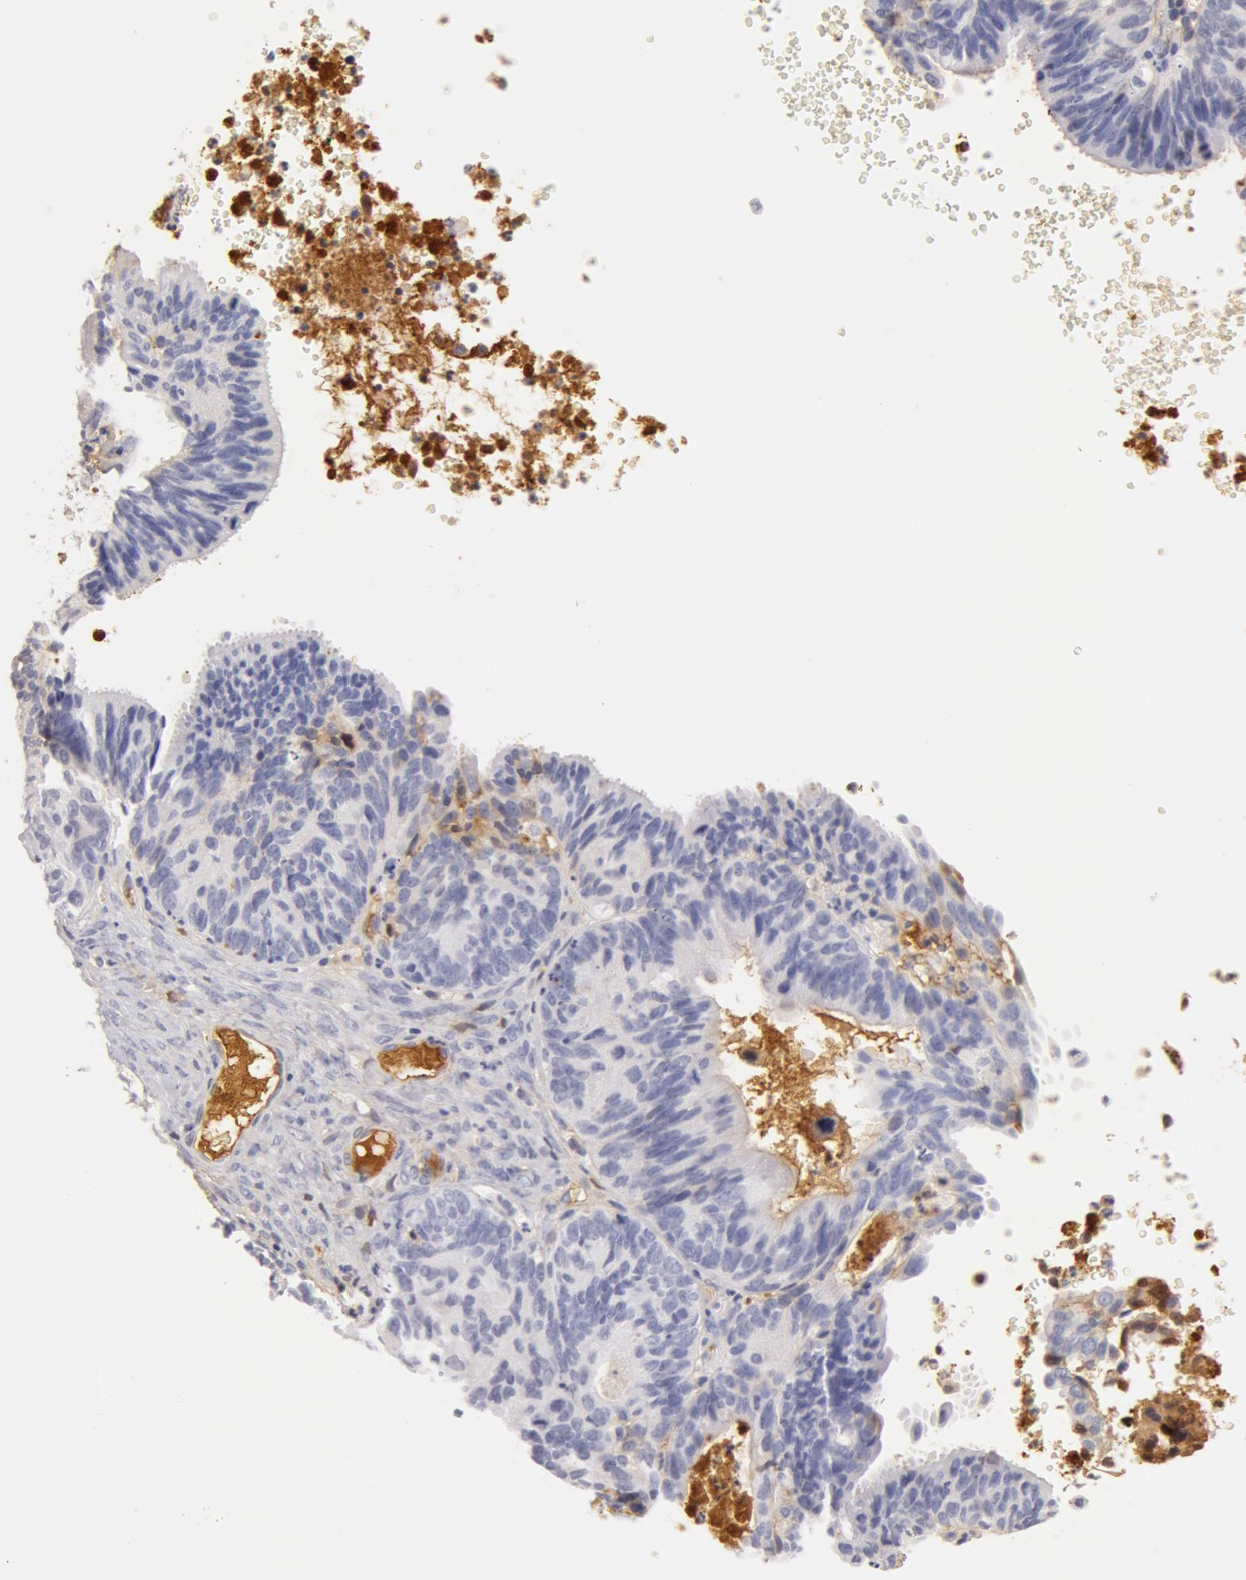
{"staining": {"intensity": "negative", "quantity": "none", "location": "none"}, "tissue": "ovarian cancer", "cell_type": "Tumor cells", "image_type": "cancer", "snomed": [{"axis": "morphology", "description": "Carcinoma, endometroid"}, {"axis": "topography", "description": "Ovary"}], "caption": "The histopathology image demonstrates no significant expression in tumor cells of endometroid carcinoma (ovarian).", "gene": "AHSG", "patient": {"sex": "female", "age": 52}}